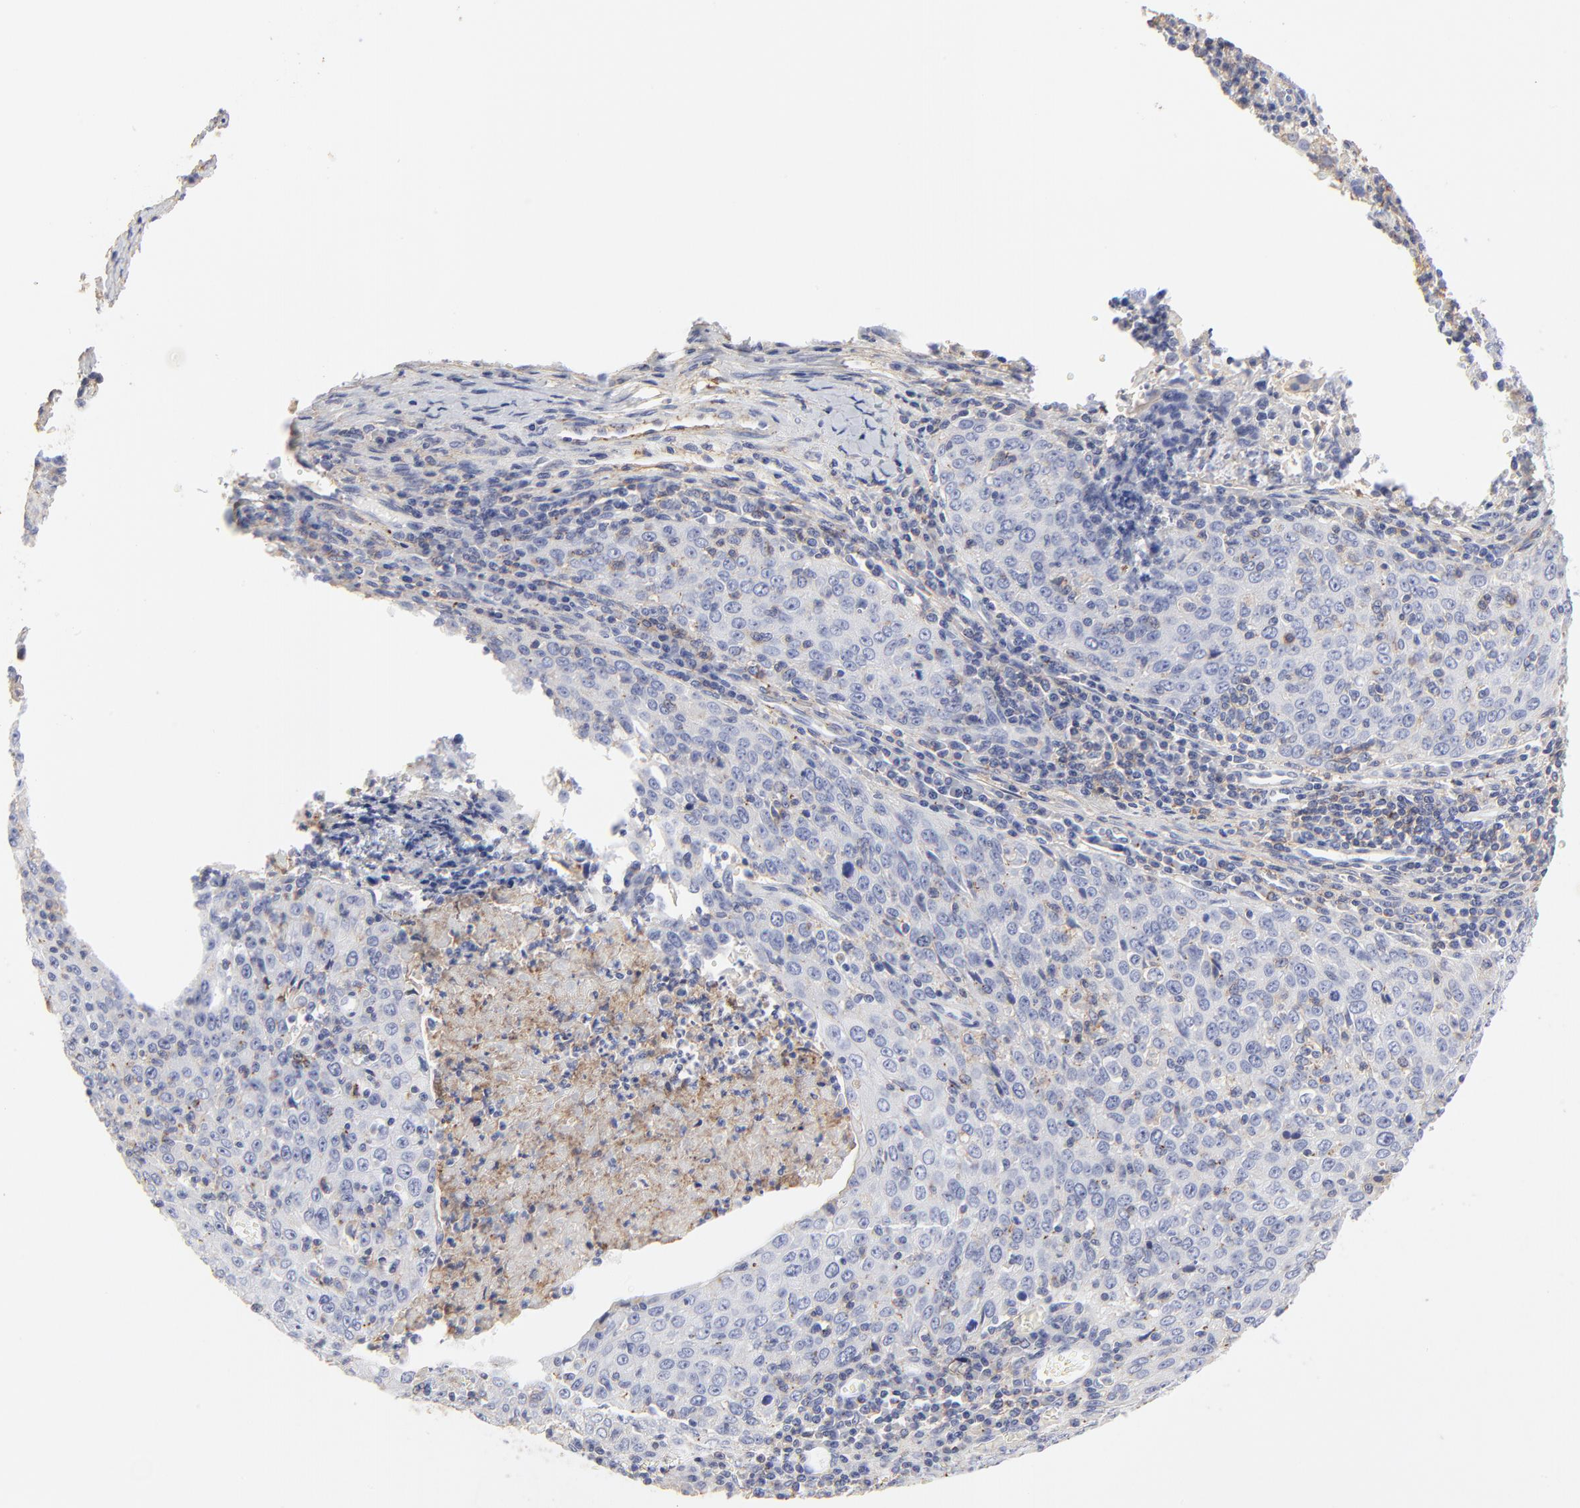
{"staining": {"intensity": "negative", "quantity": "none", "location": "none"}, "tissue": "cervical cancer", "cell_type": "Tumor cells", "image_type": "cancer", "snomed": [{"axis": "morphology", "description": "Squamous cell carcinoma, NOS"}, {"axis": "topography", "description": "Cervix"}], "caption": "Immunohistochemical staining of human cervical cancer (squamous cell carcinoma) displays no significant staining in tumor cells.", "gene": "ANXA6", "patient": {"sex": "female", "age": 27}}